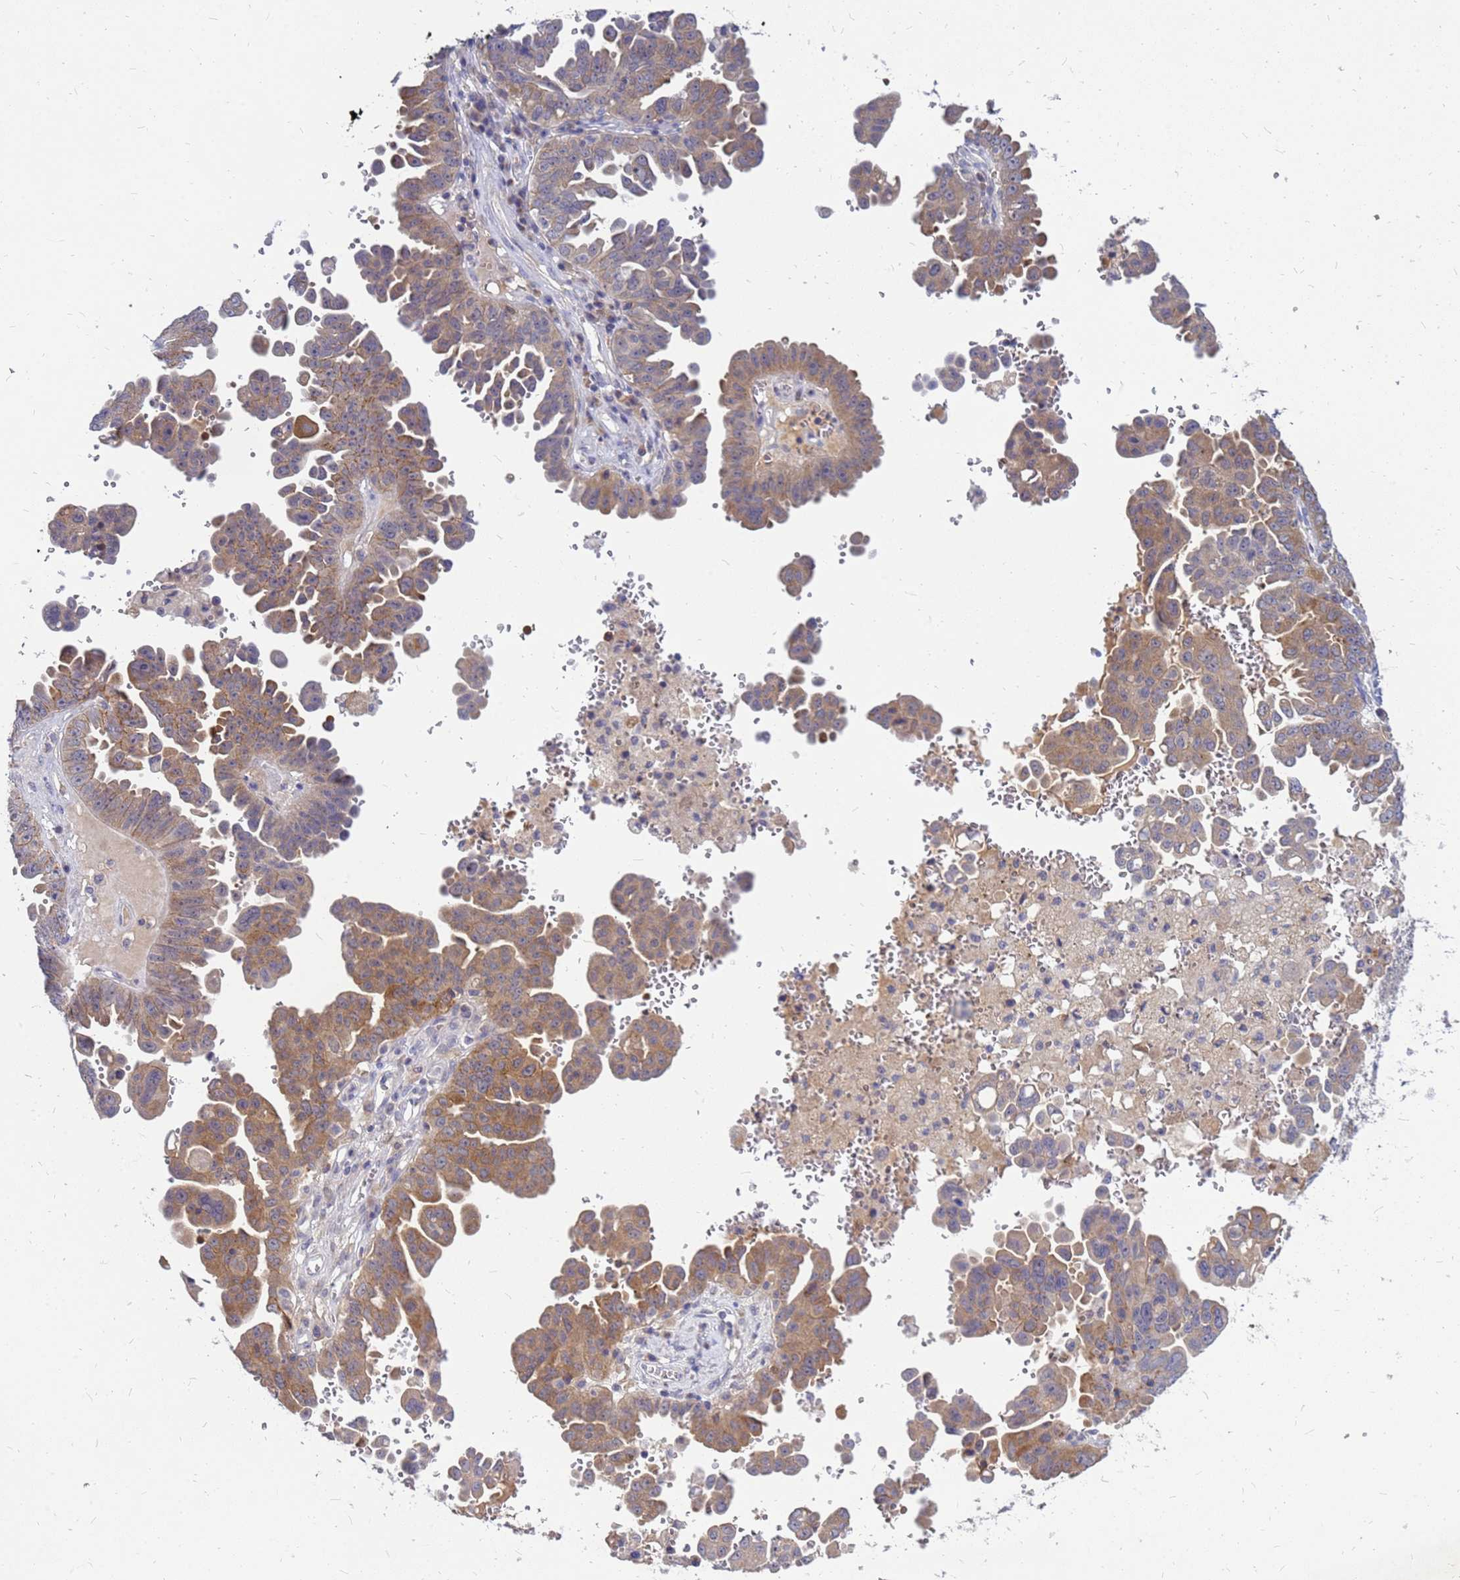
{"staining": {"intensity": "moderate", "quantity": "25%-75%", "location": "cytoplasmic/membranous"}, "tissue": "ovarian cancer", "cell_type": "Tumor cells", "image_type": "cancer", "snomed": [{"axis": "morphology", "description": "Carcinoma, endometroid"}, {"axis": "topography", "description": "Ovary"}], "caption": "Endometroid carcinoma (ovarian) was stained to show a protein in brown. There is medium levels of moderate cytoplasmic/membranous expression in approximately 25%-75% of tumor cells.", "gene": "SRGAP3", "patient": {"sex": "female", "age": 62}}